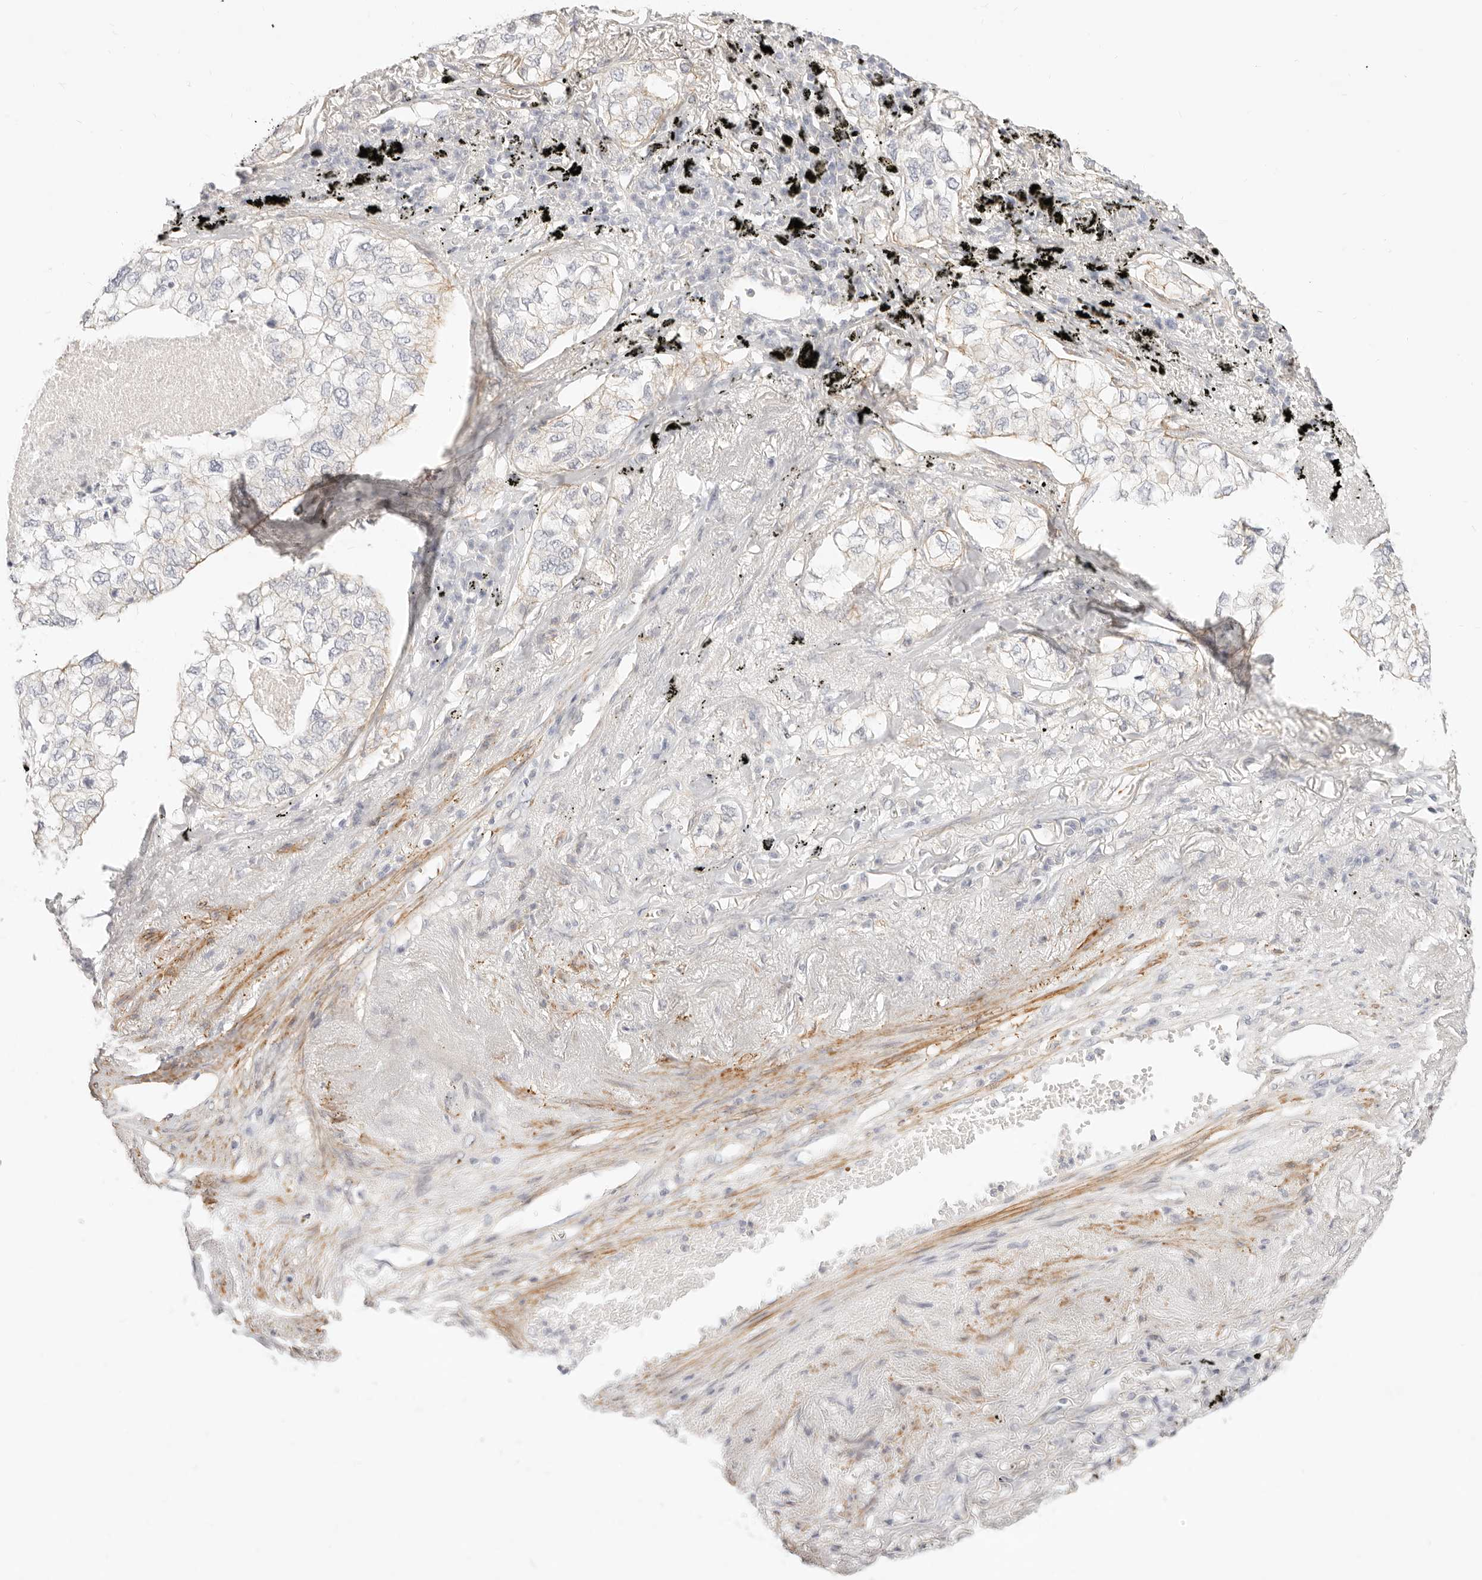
{"staining": {"intensity": "weak", "quantity": "<25%", "location": "cytoplasmic/membranous"}, "tissue": "lung cancer", "cell_type": "Tumor cells", "image_type": "cancer", "snomed": [{"axis": "morphology", "description": "Adenocarcinoma, NOS"}, {"axis": "topography", "description": "Lung"}], "caption": "This is an immunohistochemistry (IHC) image of lung cancer (adenocarcinoma). There is no positivity in tumor cells.", "gene": "UBXN10", "patient": {"sex": "male", "age": 65}}